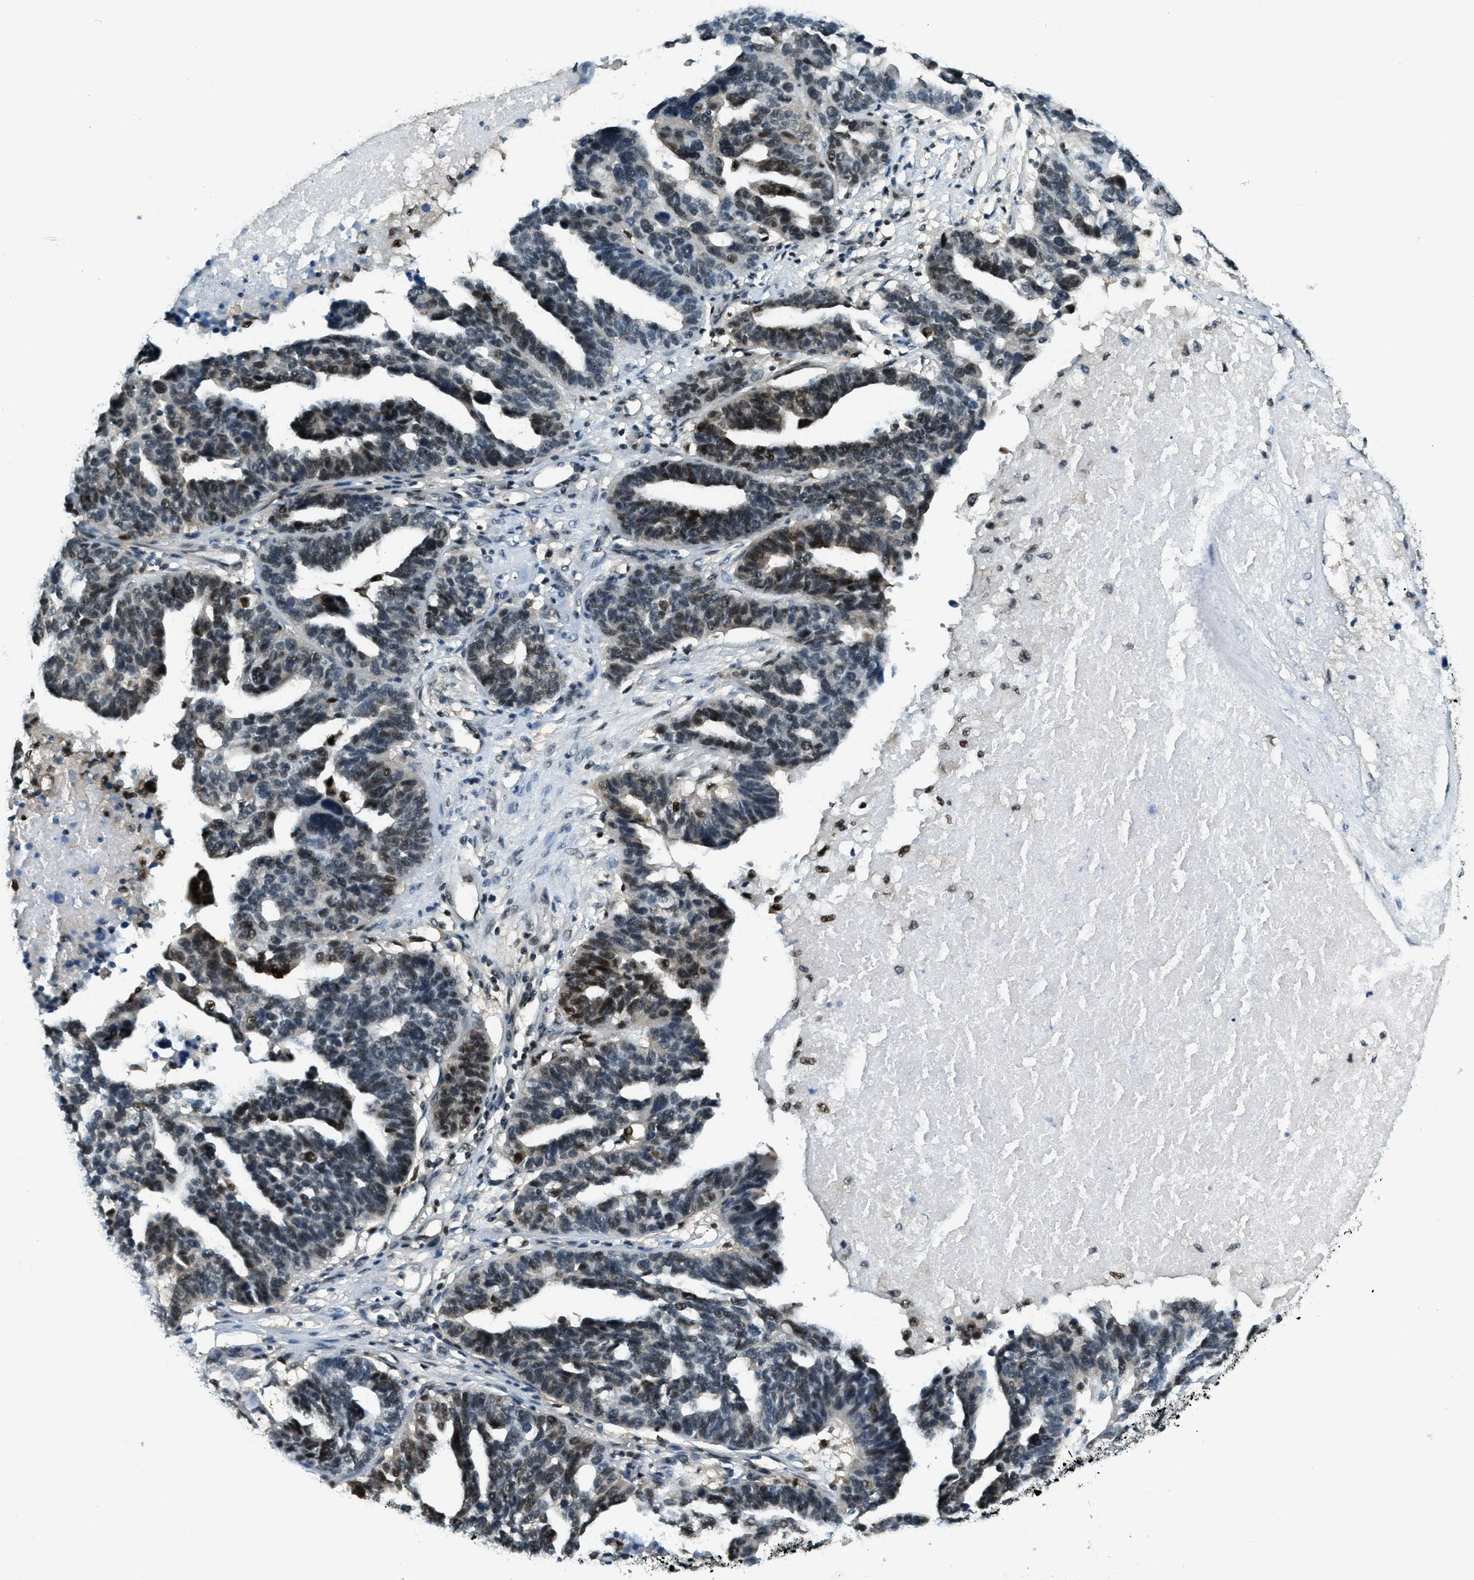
{"staining": {"intensity": "strong", "quantity": "25%-75%", "location": "nuclear"}, "tissue": "ovarian cancer", "cell_type": "Tumor cells", "image_type": "cancer", "snomed": [{"axis": "morphology", "description": "Cystadenocarcinoma, serous, NOS"}, {"axis": "topography", "description": "Ovary"}], "caption": "Strong nuclear staining is present in approximately 25%-75% of tumor cells in ovarian cancer (serous cystadenocarcinoma).", "gene": "OGFR", "patient": {"sex": "female", "age": 59}}